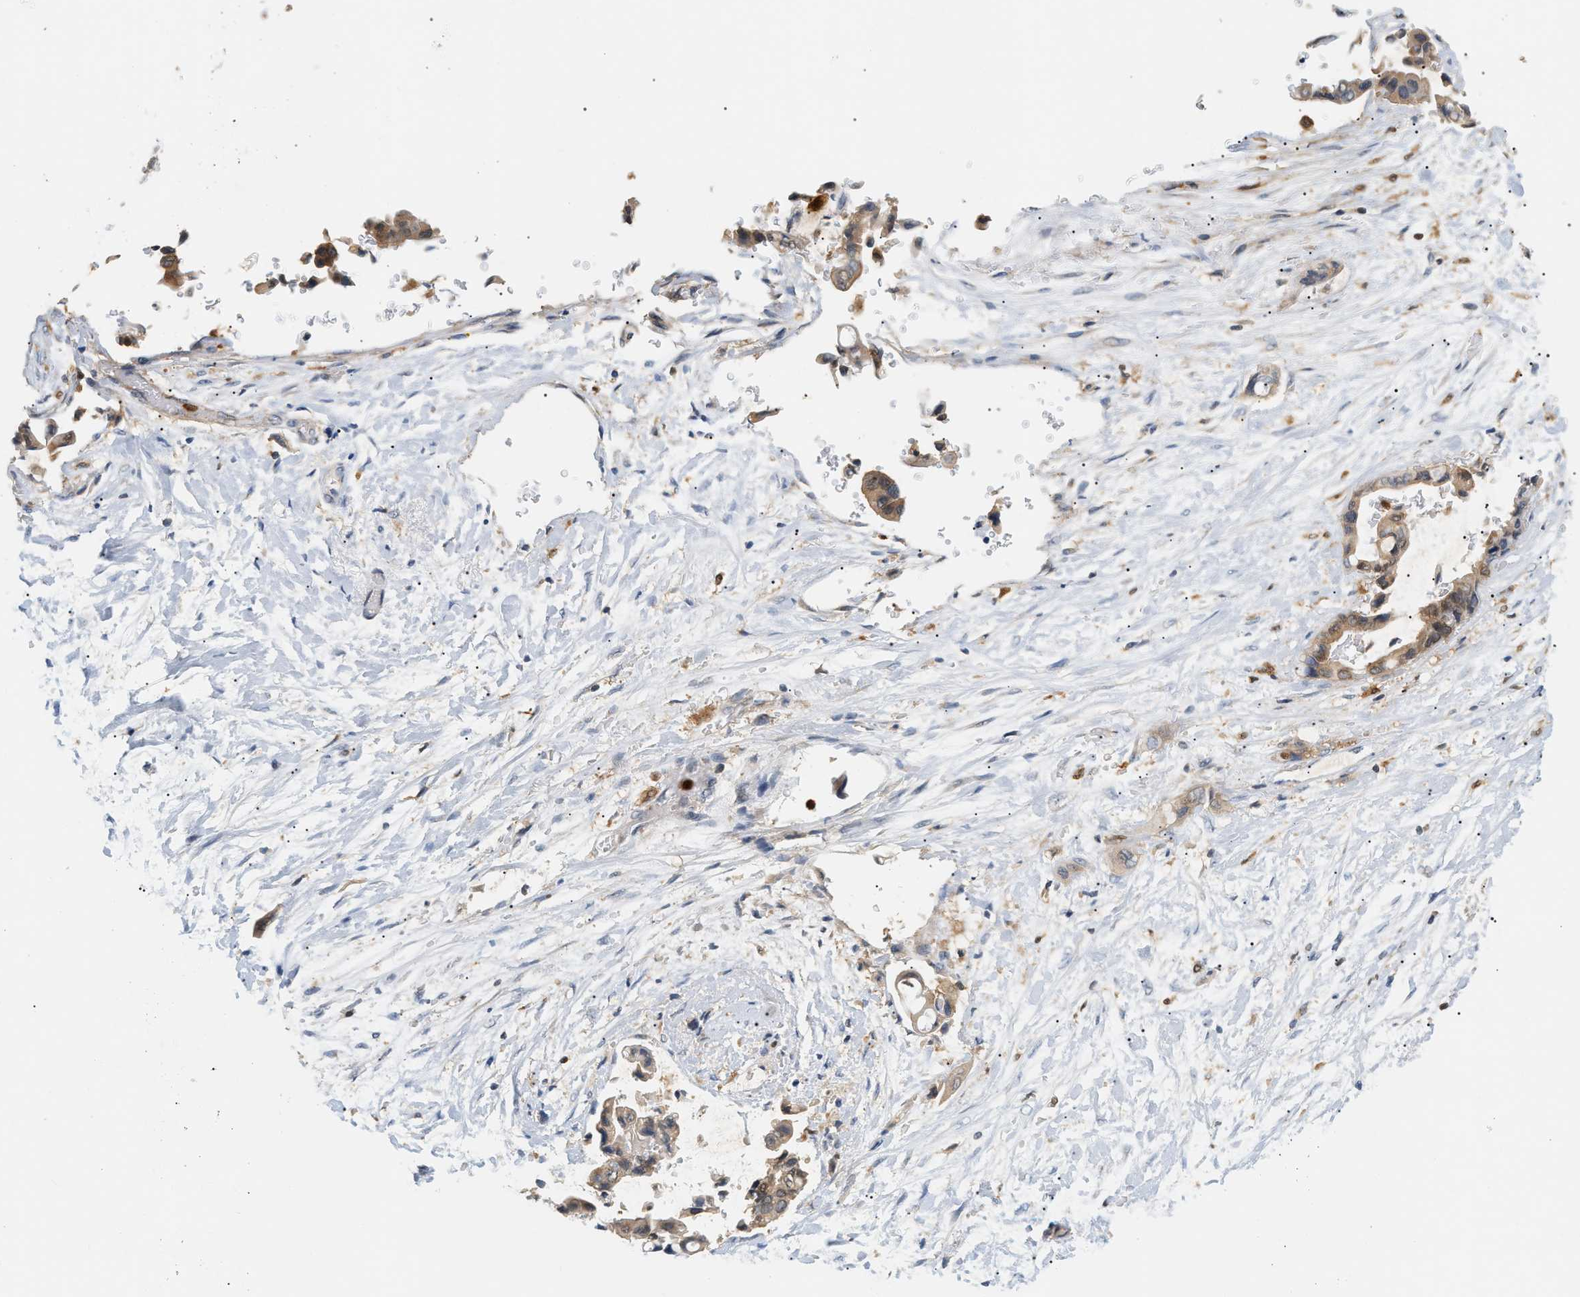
{"staining": {"intensity": "weak", "quantity": ">75%", "location": "cytoplasmic/membranous"}, "tissue": "liver cancer", "cell_type": "Tumor cells", "image_type": "cancer", "snomed": [{"axis": "morphology", "description": "Cholangiocarcinoma"}, {"axis": "topography", "description": "Liver"}], "caption": "Human liver cancer (cholangiocarcinoma) stained with a protein marker demonstrates weak staining in tumor cells.", "gene": "PYCARD", "patient": {"sex": "female", "age": 61}}